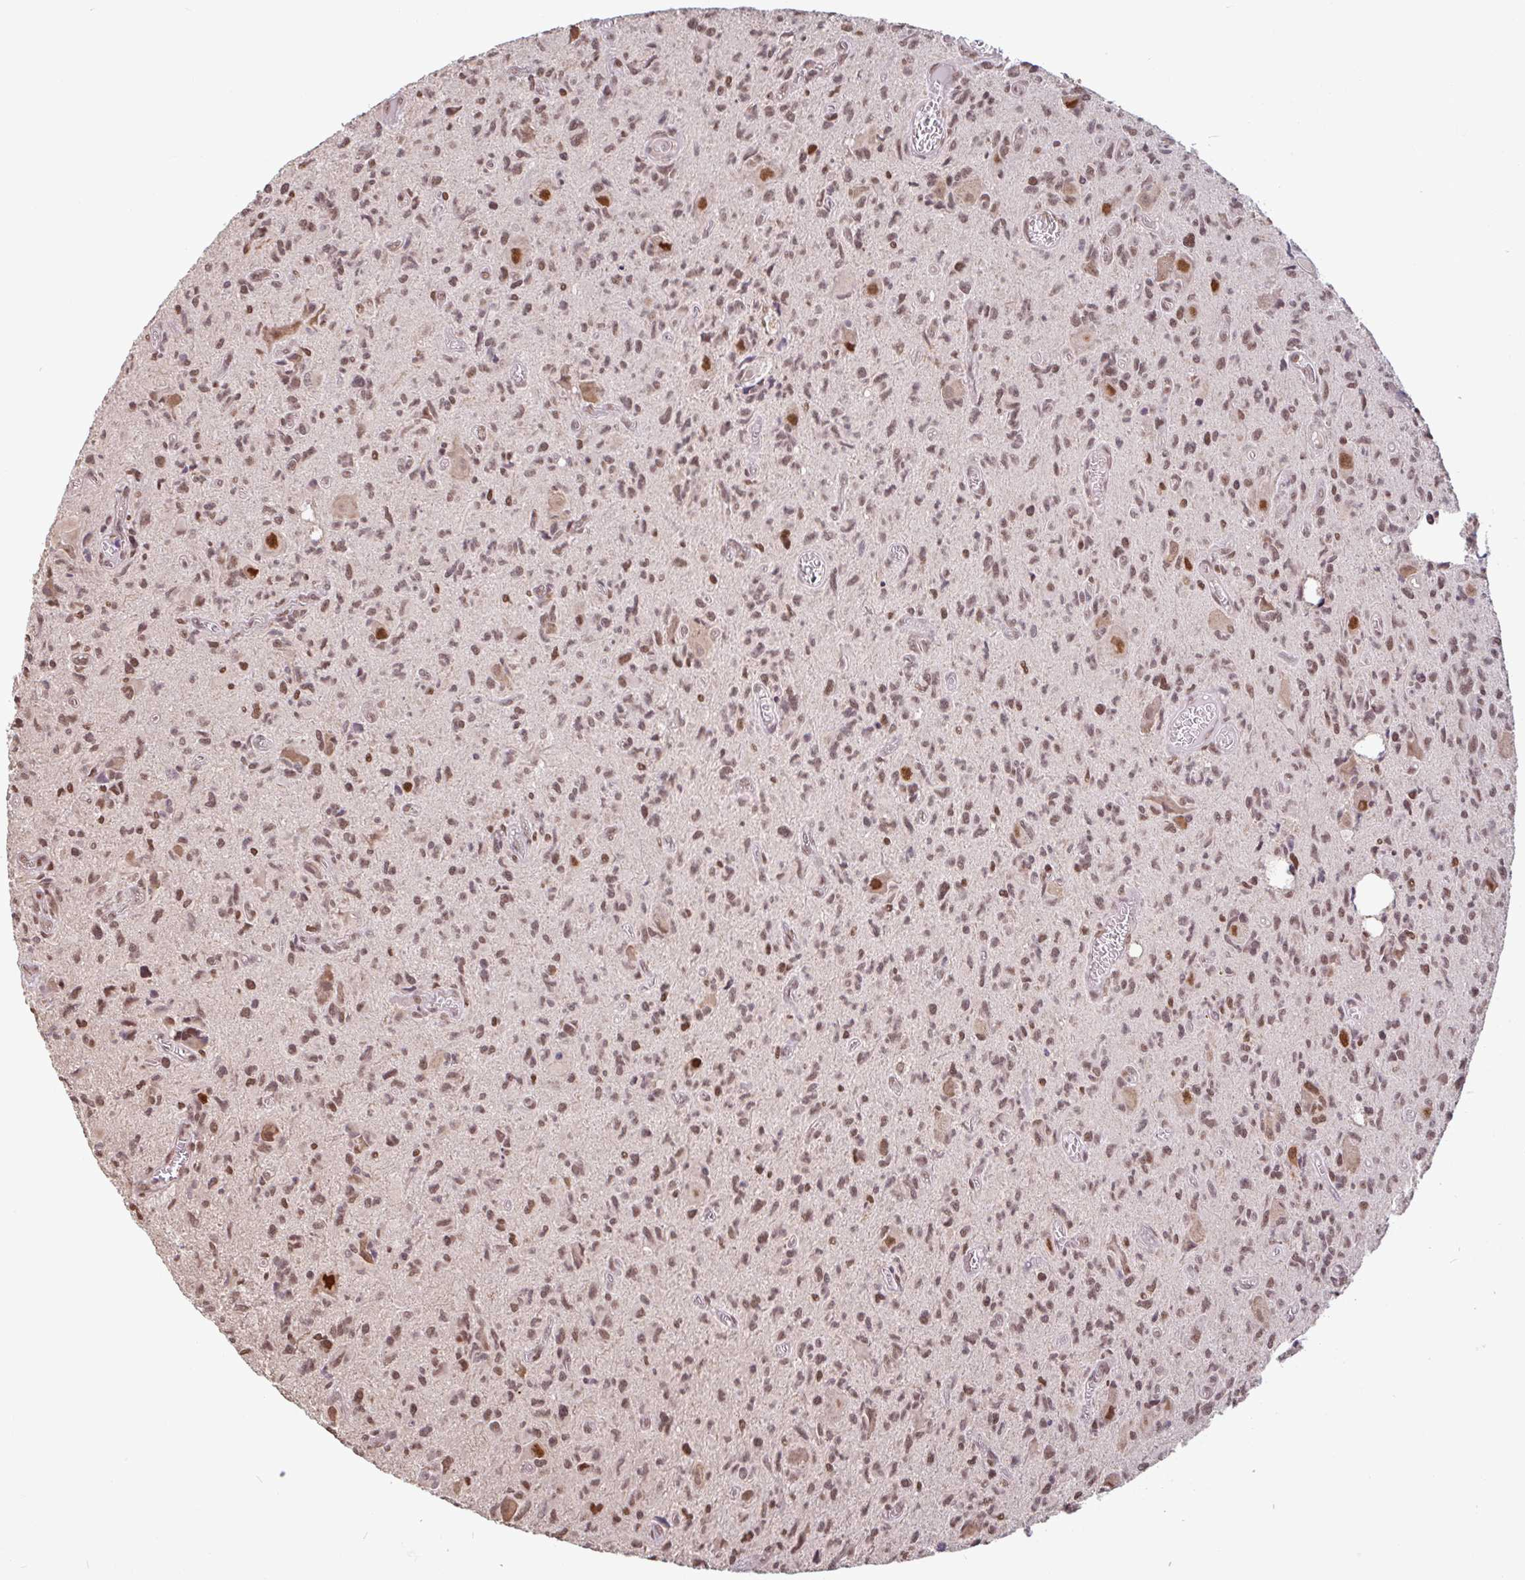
{"staining": {"intensity": "moderate", "quantity": ">75%", "location": "nuclear"}, "tissue": "glioma", "cell_type": "Tumor cells", "image_type": "cancer", "snomed": [{"axis": "morphology", "description": "Glioma, malignant, High grade"}, {"axis": "topography", "description": "Brain"}], "caption": "Approximately >75% of tumor cells in glioma demonstrate moderate nuclear protein positivity as visualized by brown immunohistochemical staining.", "gene": "DR1", "patient": {"sex": "male", "age": 76}}